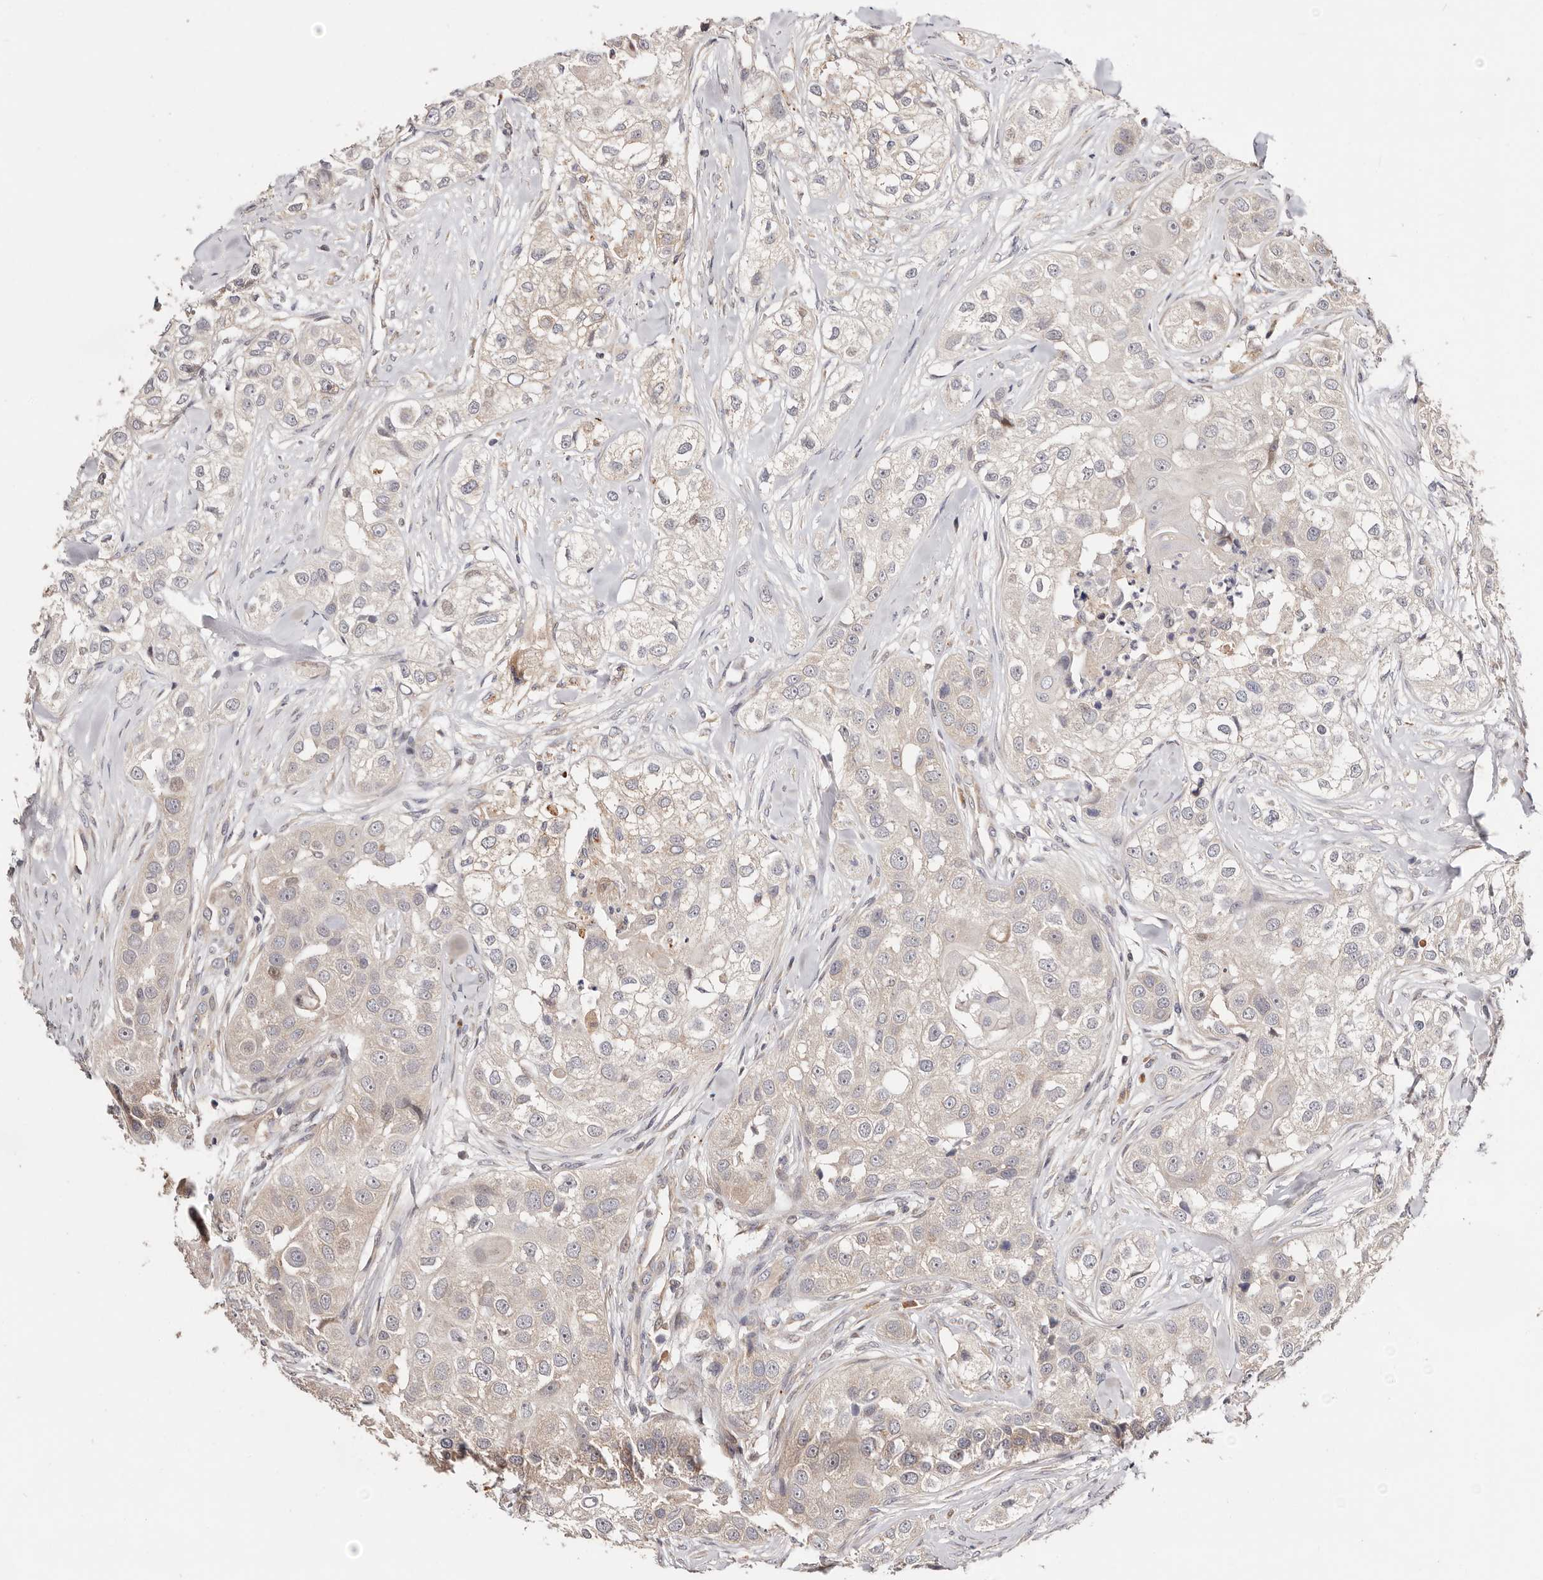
{"staining": {"intensity": "negative", "quantity": "none", "location": "none"}, "tissue": "head and neck cancer", "cell_type": "Tumor cells", "image_type": "cancer", "snomed": [{"axis": "morphology", "description": "Normal tissue, NOS"}, {"axis": "morphology", "description": "Squamous cell carcinoma, NOS"}, {"axis": "topography", "description": "Skeletal muscle"}, {"axis": "topography", "description": "Head-Neck"}], "caption": "Histopathology image shows no protein positivity in tumor cells of squamous cell carcinoma (head and neck) tissue.", "gene": "USP33", "patient": {"sex": "male", "age": 51}}